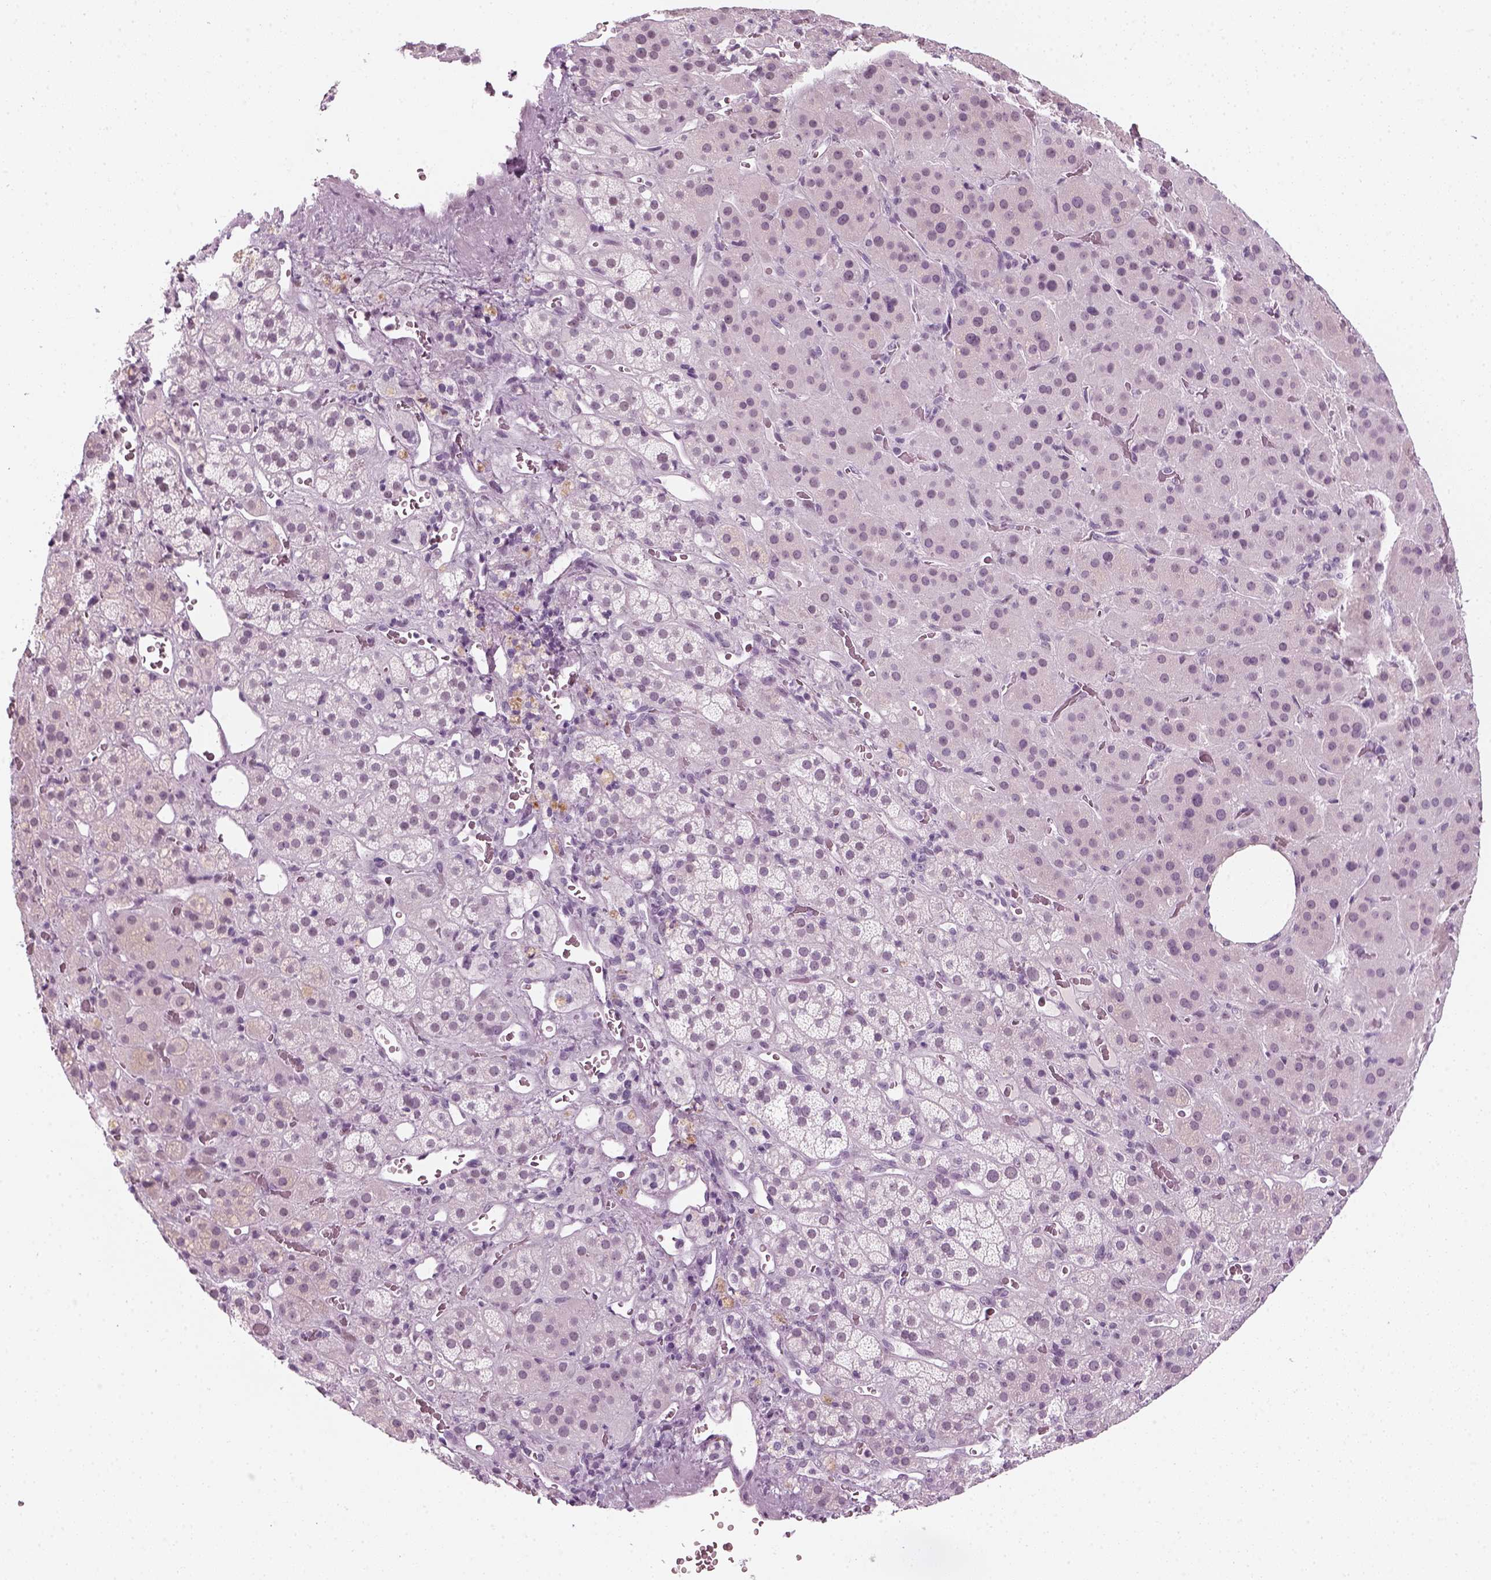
{"staining": {"intensity": "negative", "quantity": "none", "location": "none"}, "tissue": "adrenal gland", "cell_type": "Glandular cells", "image_type": "normal", "snomed": [{"axis": "morphology", "description": "Normal tissue, NOS"}, {"axis": "topography", "description": "Adrenal gland"}], "caption": "This is an immunohistochemistry micrograph of normal adrenal gland. There is no positivity in glandular cells.", "gene": "KRT75", "patient": {"sex": "male", "age": 57}}